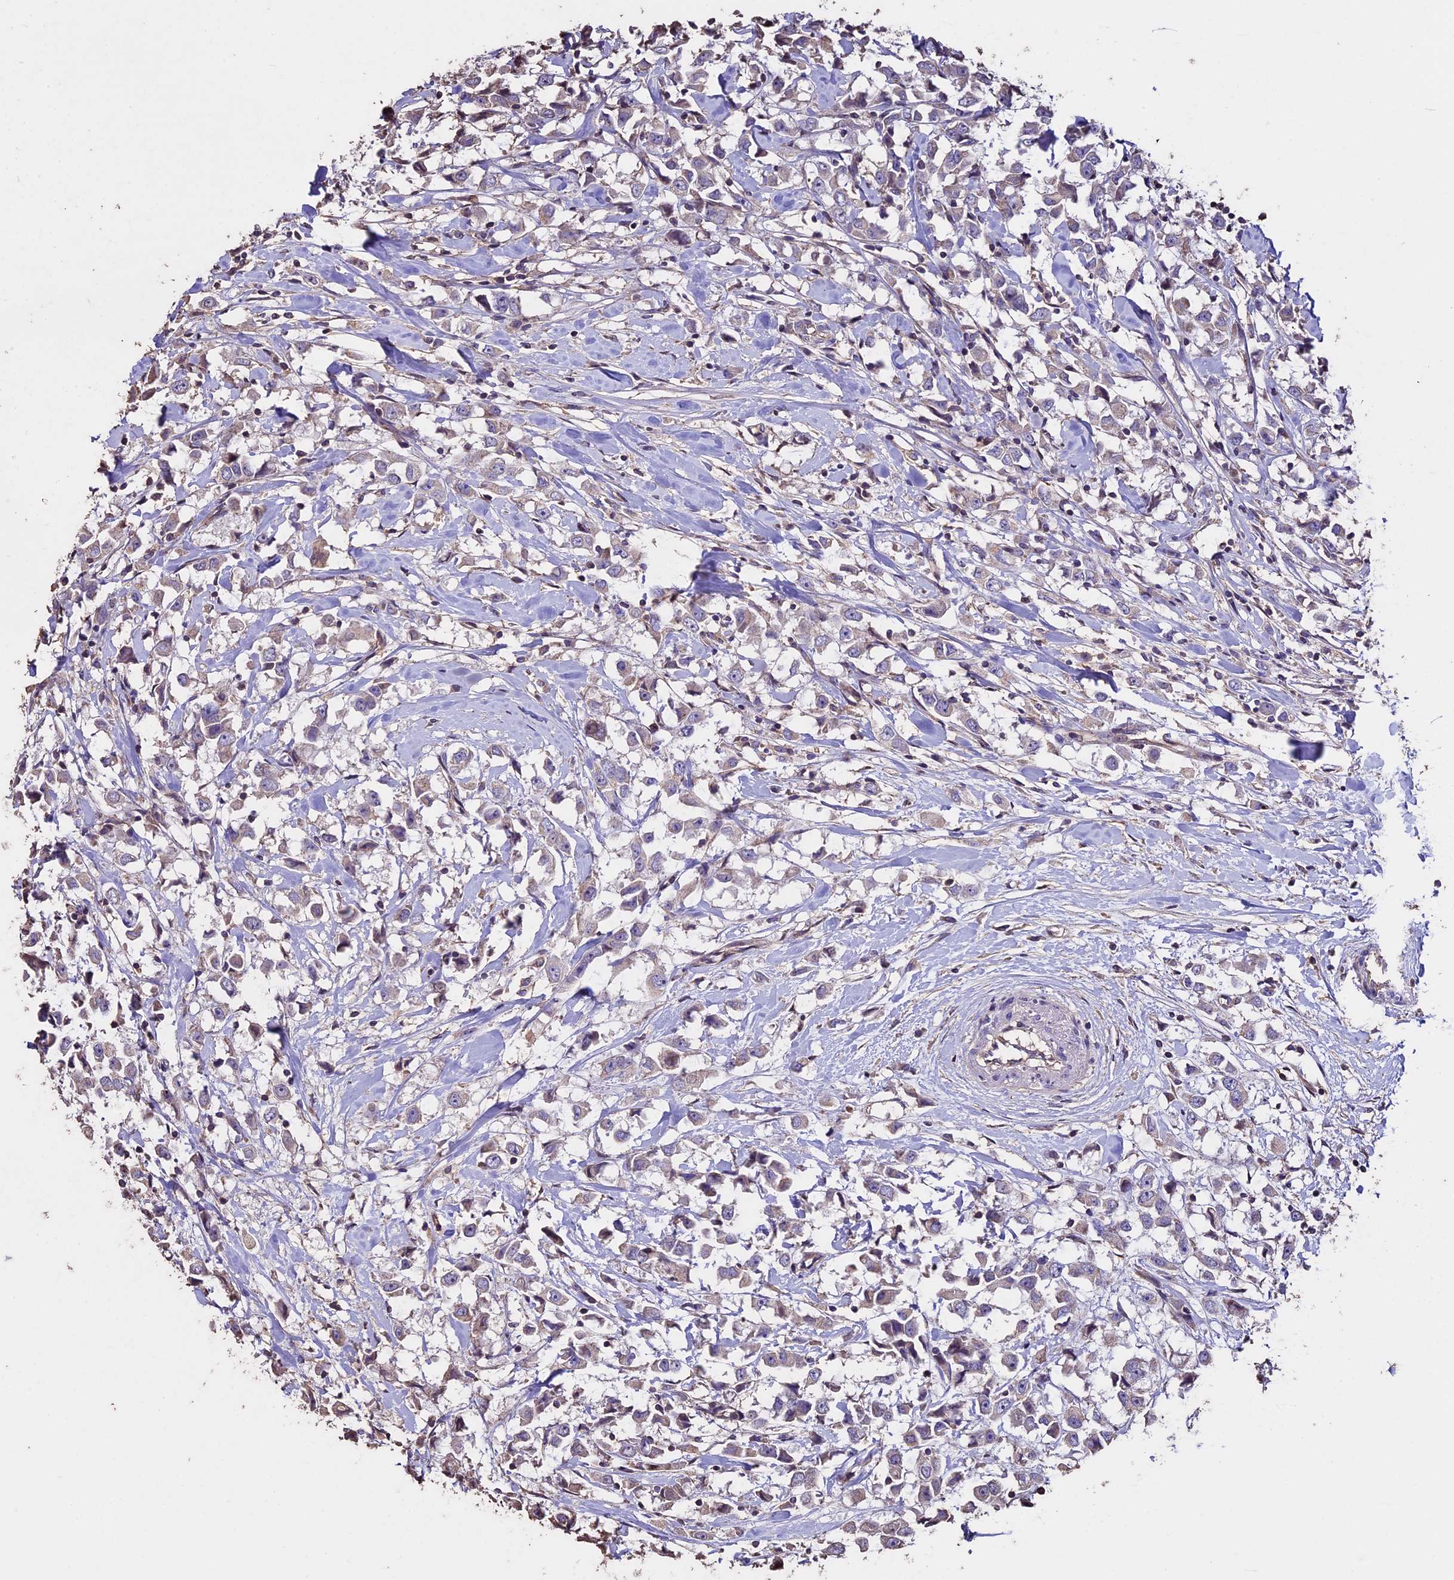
{"staining": {"intensity": "negative", "quantity": "none", "location": "none"}, "tissue": "breast cancer", "cell_type": "Tumor cells", "image_type": "cancer", "snomed": [{"axis": "morphology", "description": "Duct carcinoma"}, {"axis": "topography", "description": "Breast"}], "caption": "DAB immunohistochemical staining of invasive ductal carcinoma (breast) demonstrates no significant staining in tumor cells.", "gene": "USB1", "patient": {"sex": "female", "age": 61}}